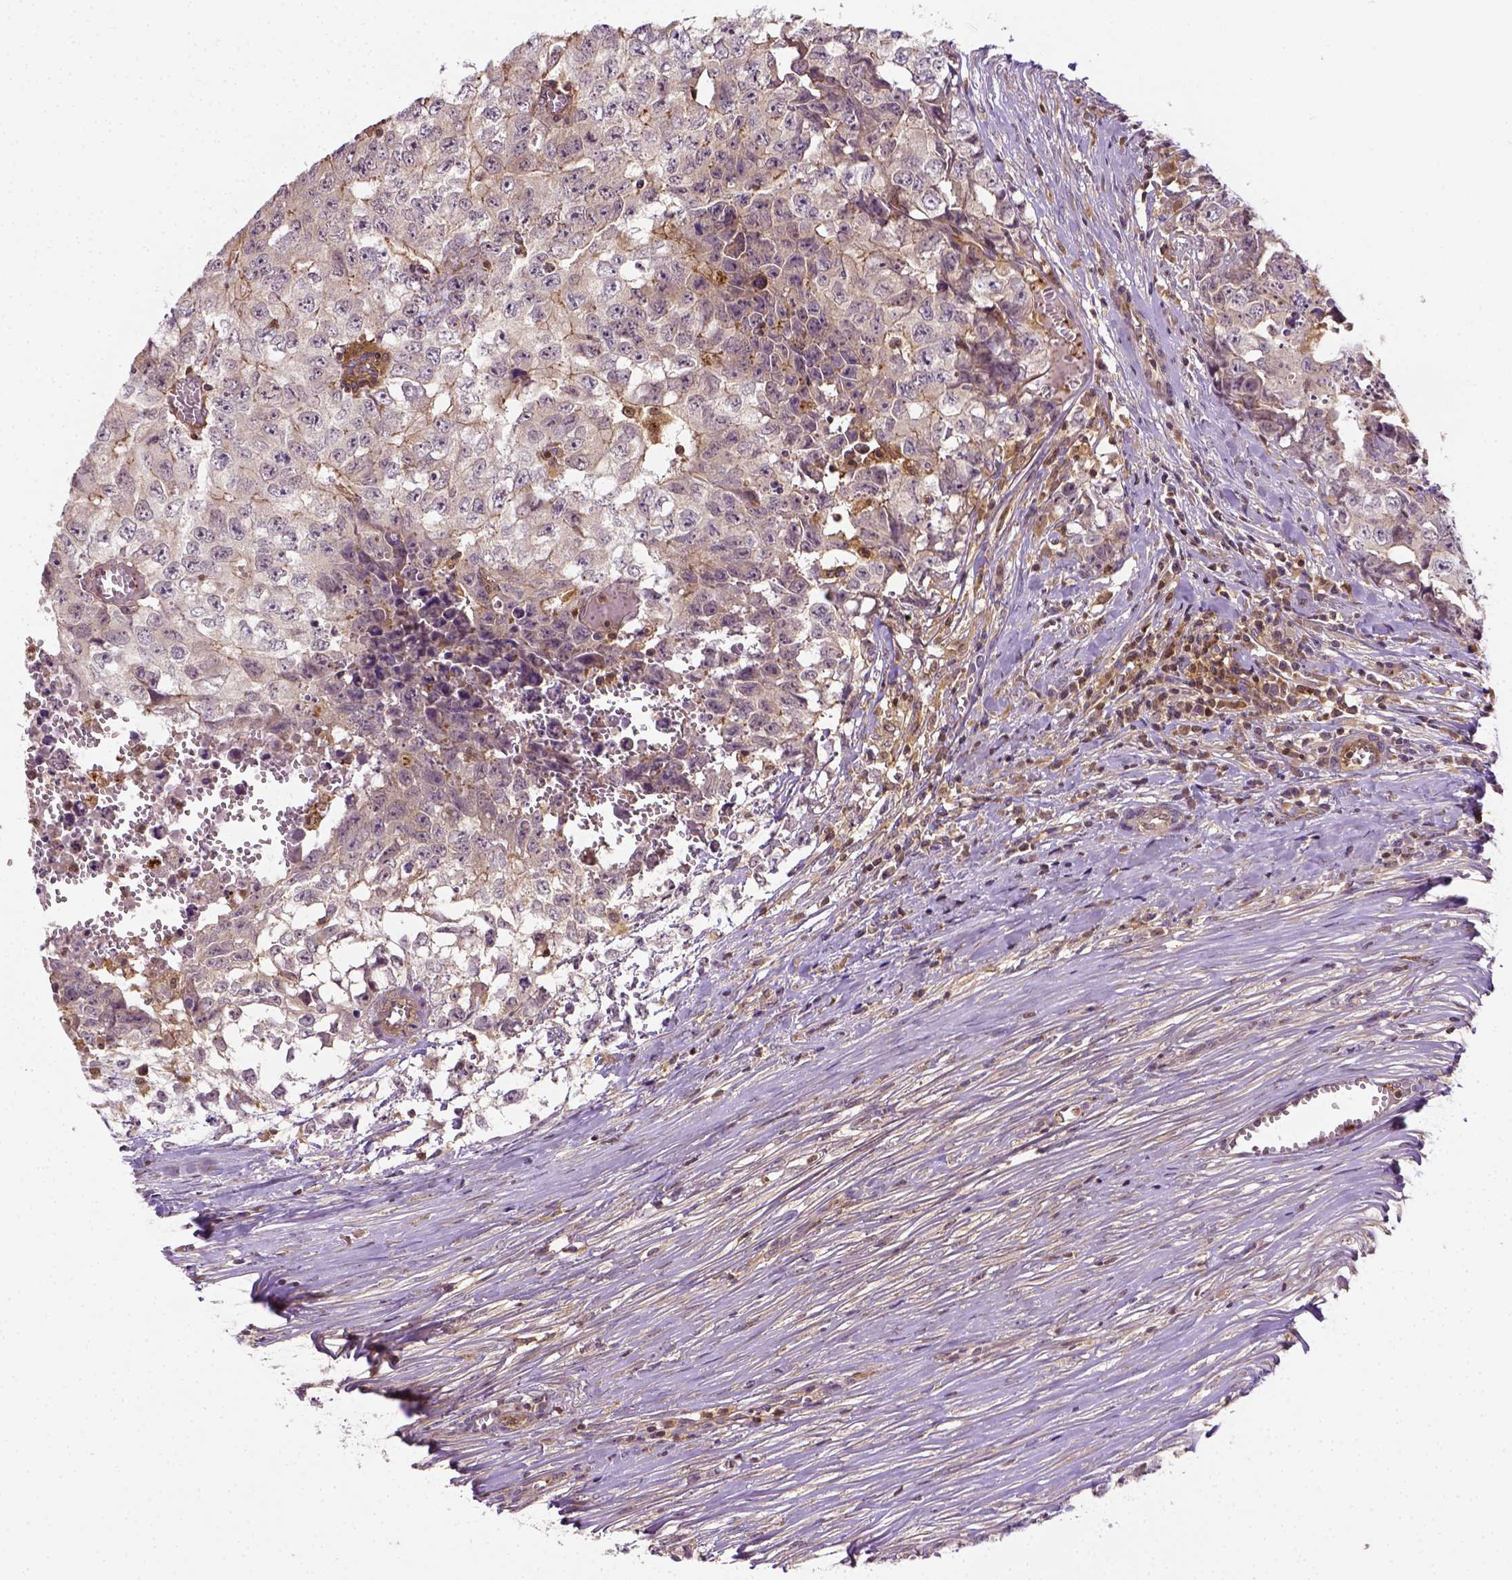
{"staining": {"intensity": "negative", "quantity": "none", "location": "none"}, "tissue": "testis cancer", "cell_type": "Tumor cells", "image_type": "cancer", "snomed": [{"axis": "morphology", "description": "Carcinoma, Embryonal, NOS"}, {"axis": "morphology", "description": "Teratoma, malignant, NOS"}, {"axis": "topography", "description": "Testis"}], "caption": "DAB immunohistochemical staining of human testis cancer (embryonal carcinoma) reveals no significant staining in tumor cells.", "gene": "MATK", "patient": {"sex": "male", "age": 24}}